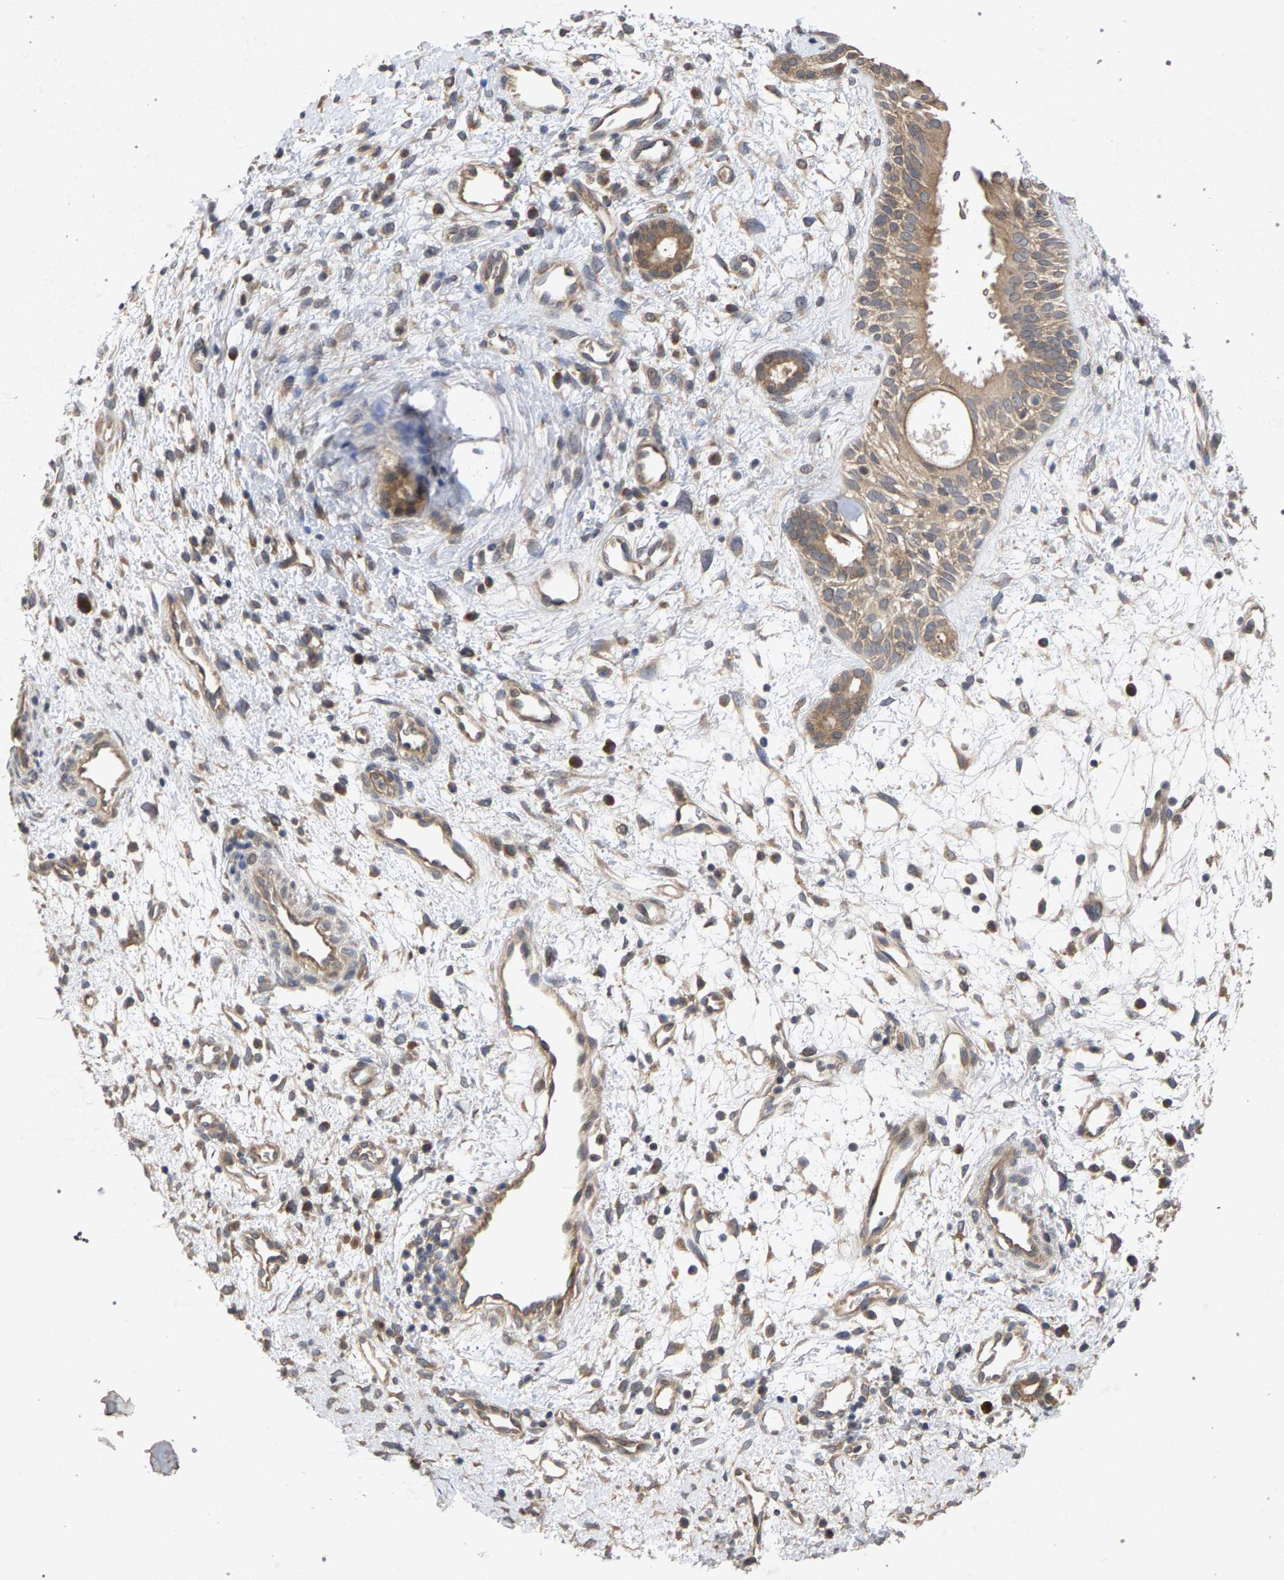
{"staining": {"intensity": "moderate", "quantity": ">75%", "location": "cytoplasmic/membranous"}, "tissue": "nasopharynx", "cell_type": "Respiratory epithelial cells", "image_type": "normal", "snomed": [{"axis": "morphology", "description": "Normal tissue, NOS"}, {"axis": "topography", "description": "Nasopharynx"}], "caption": "IHC photomicrograph of unremarkable nasopharynx: nasopharynx stained using IHC exhibits medium levels of moderate protein expression localized specifically in the cytoplasmic/membranous of respiratory epithelial cells, appearing as a cytoplasmic/membranous brown color.", "gene": "SLC4A4", "patient": {"sex": "male", "age": 22}}